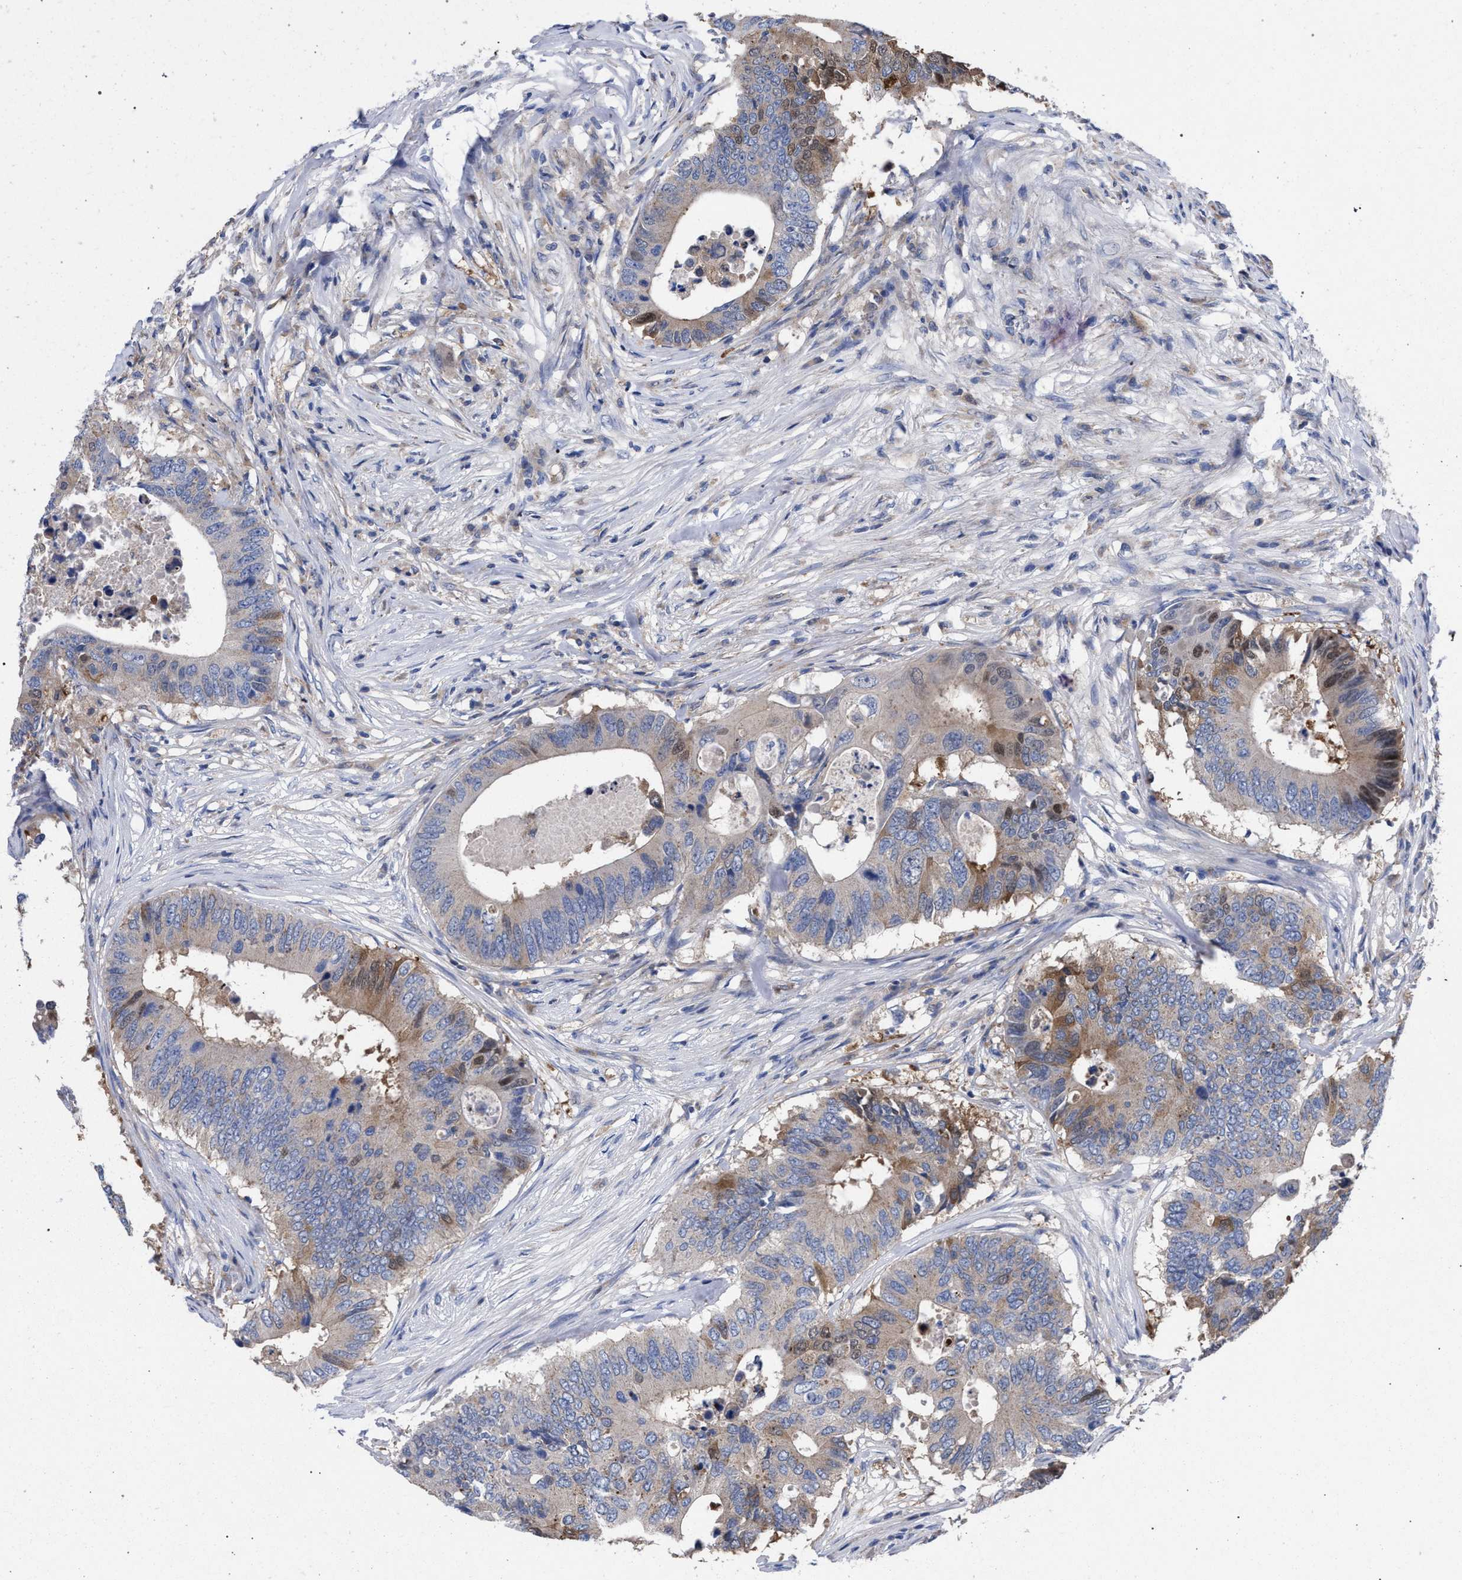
{"staining": {"intensity": "moderate", "quantity": "<25%", "location": "cytoplasmic/membranous"}, "tissue": "colorectal cancer", "cell_type": "Tumor cells", "image_type": "cancer", "snomed": [{"axis": "morphology", "description": "Adenocarcinoma, NOS"}, {"axis": "topography", "description": "Colon"}], "caption": "Tumor cells reveal low levels of moderate cytoplasmic/membranous positivity in approximately <25% of cells in human colorectal adenocarcinoma.", "gene": "GMPR", "patient": {"sex": "male", "age": 71}}